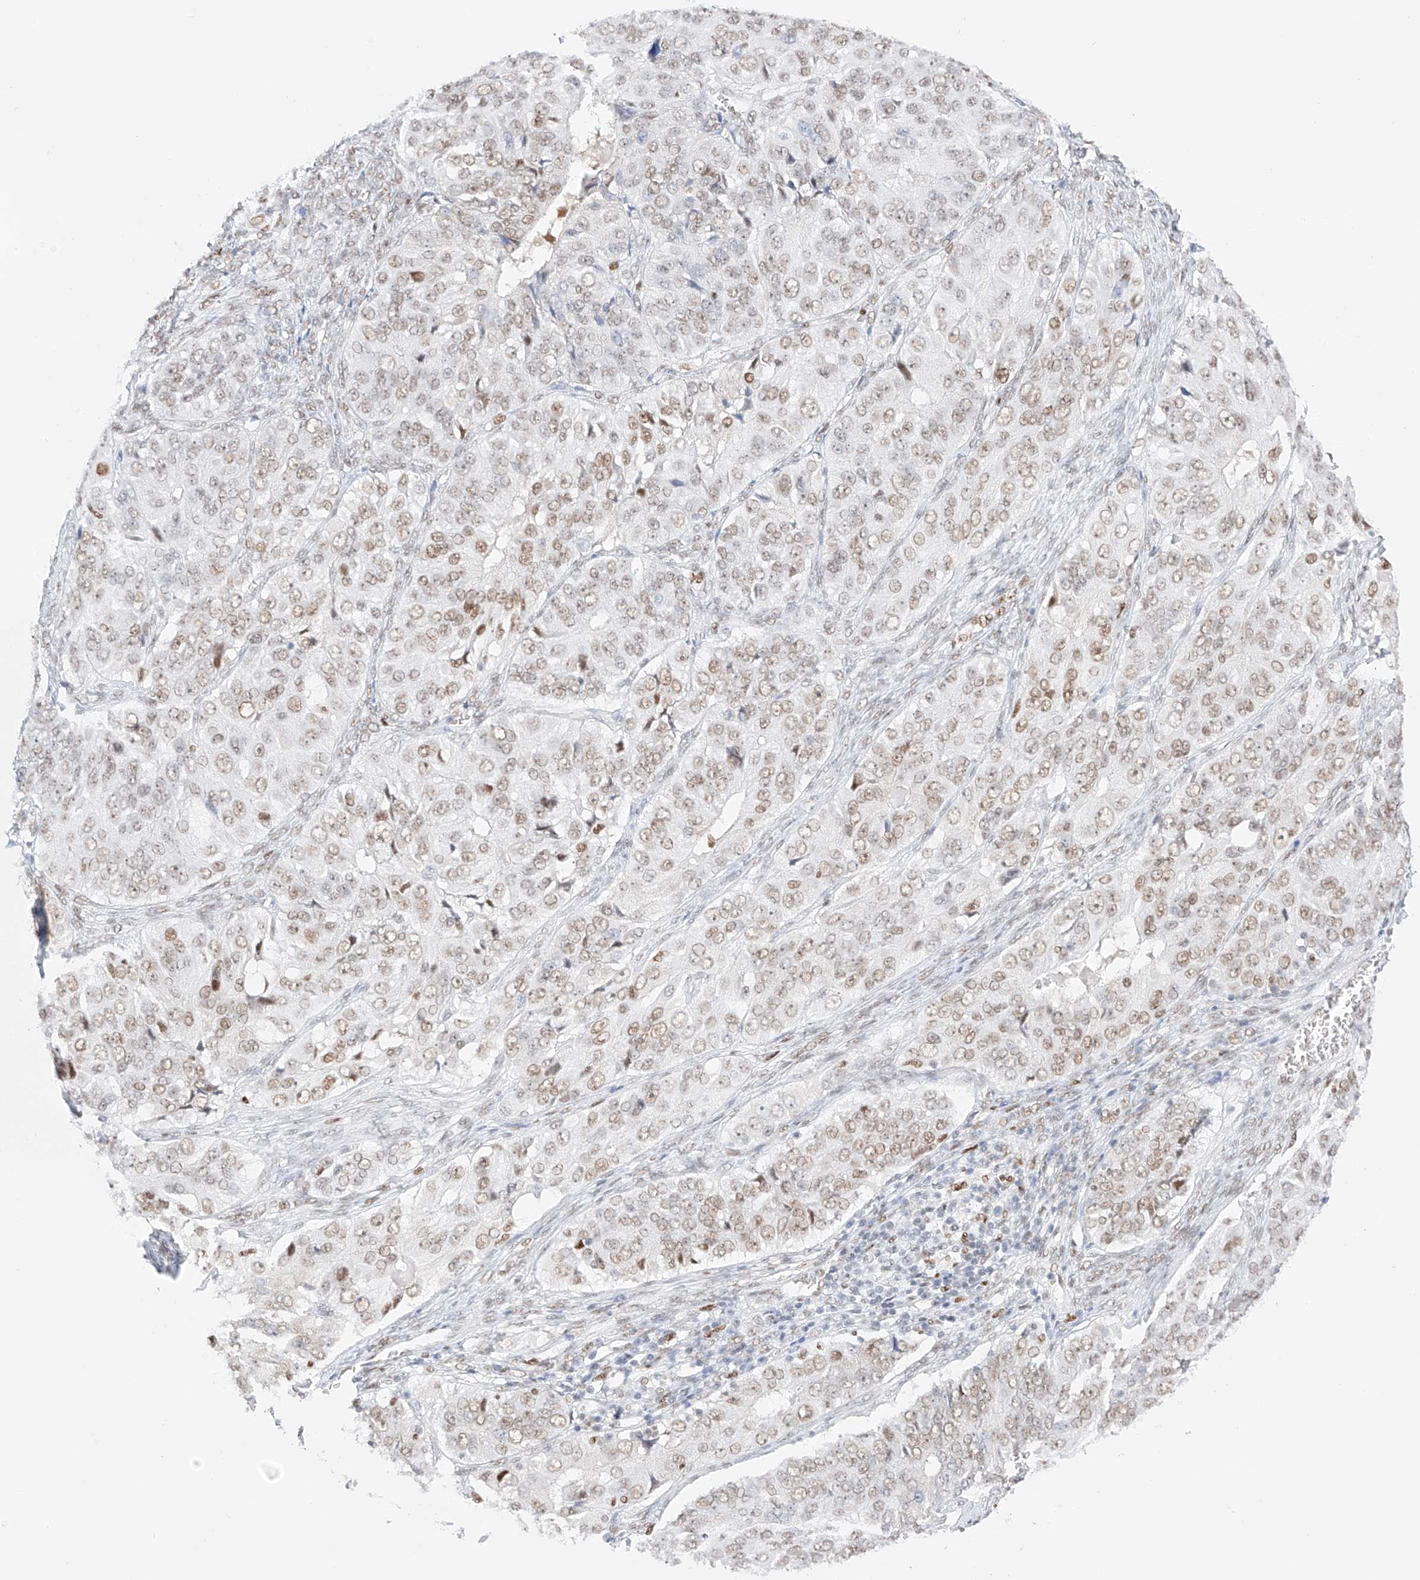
{"staining": {"intensity": "weak", "quantity": ">75%", "location": "nuclear"}, "tissue": "ovarian cancer", "cell_type": "Tumor cells", "image_type": "cancer", "snomed": [{"axis": "morphology", "description": "Carcinoma, endometroid"}, {"axis": "topography", "description": "Ovary"}], "caption": "IHC histopathology image of human ovarian cancer (endometroid carcinoma) stained for a protein (brown), which demonstrates low levels of weak nuclear staining in approximately >75% of tumor cells.", "gene": "APIP", "patient": {"sex": "female", "age": 51}}